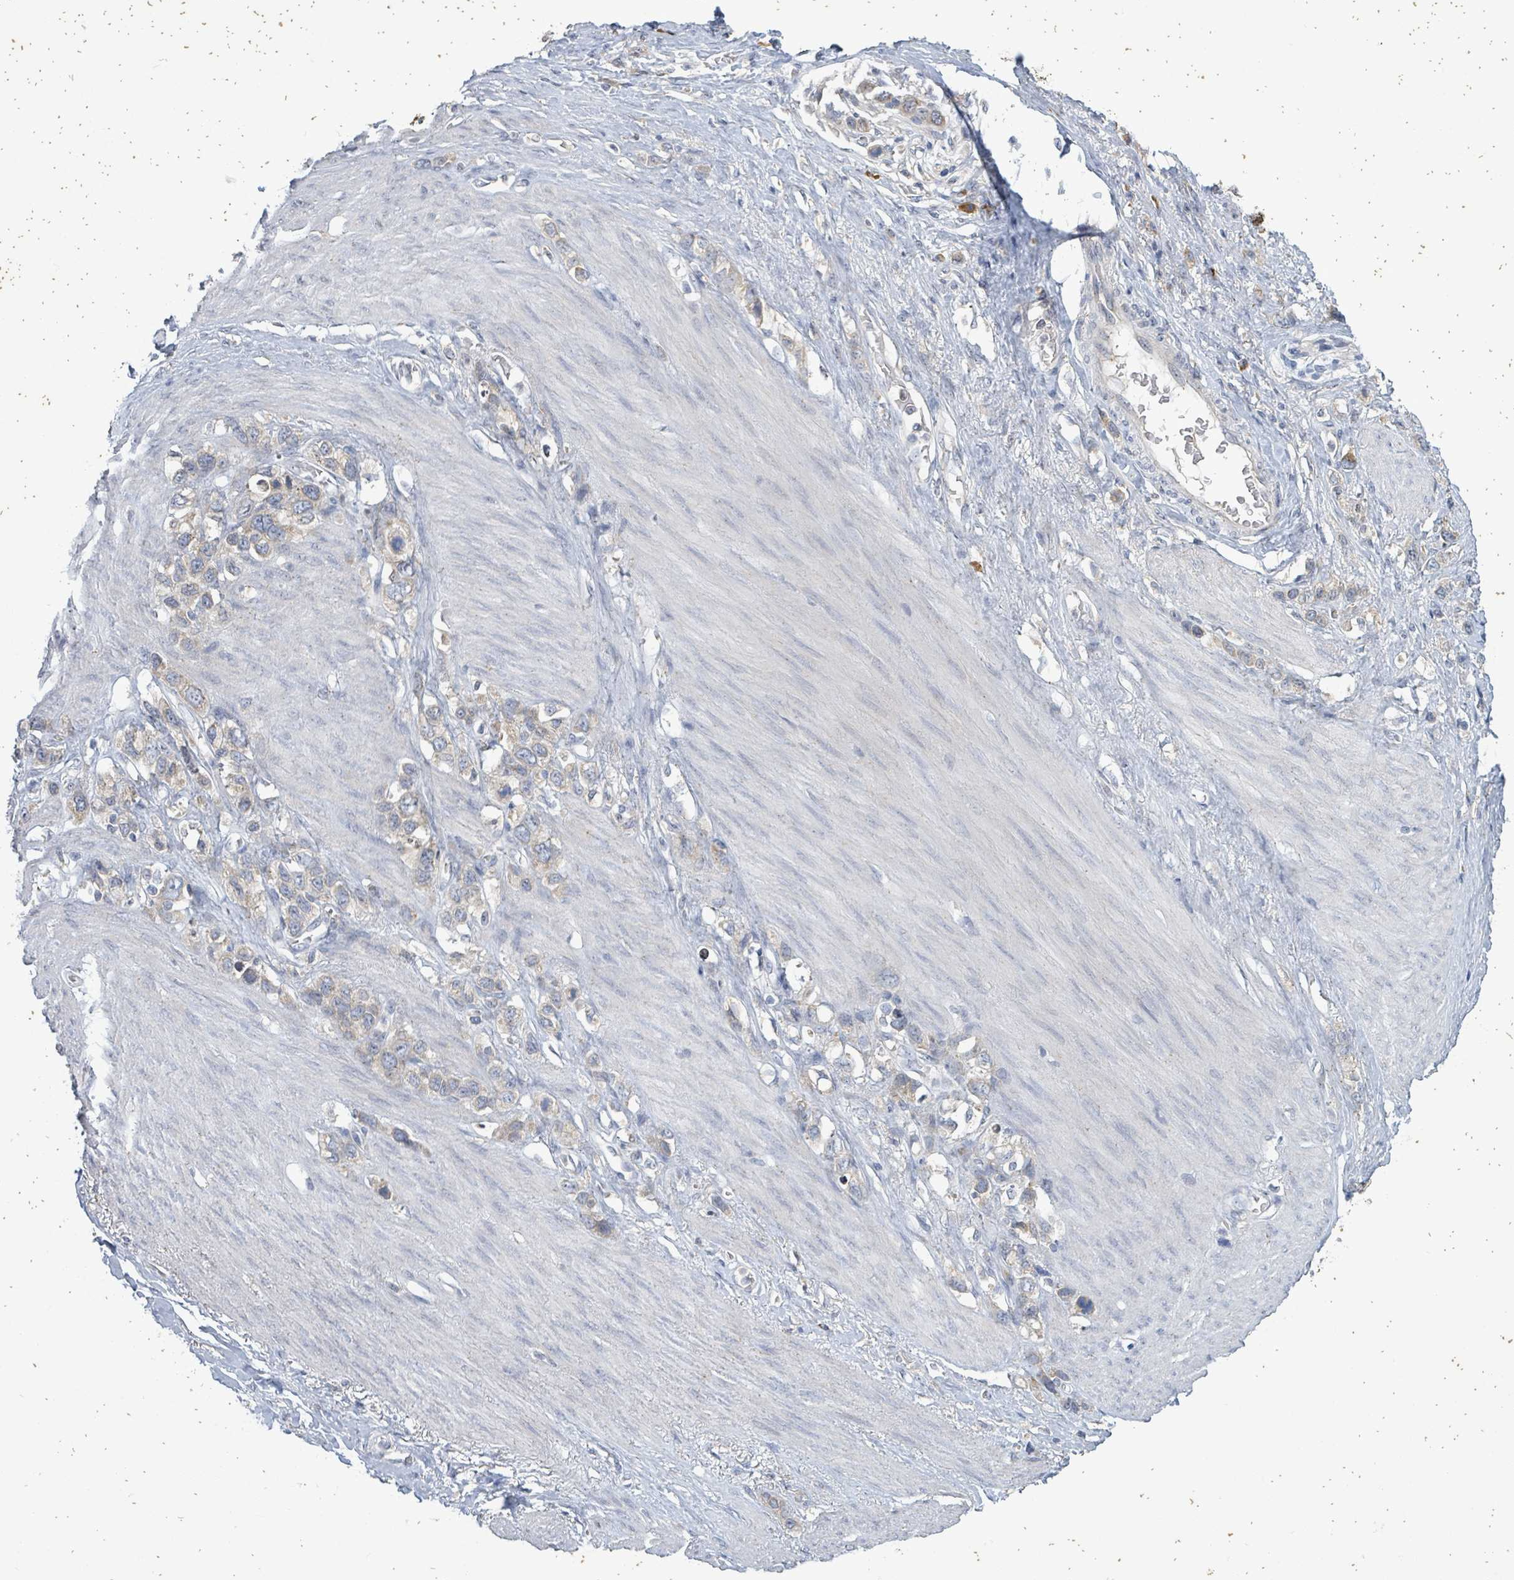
{"staining": {"intensity": "weak", "quantity": "<25%", "location": "cytoplasmic/membranous"}, "tissue": "stomach cancer", "cell_type": "Tumor cells", "image_type": "cancer", "snomed": [{"axis": "morphology", "description": "Adenocarcinoma, NOS"}, {"axis": "topography", "description": "Stomach"}], "caption": "This photomicrograph is of stomach cancer stained with IHC to label a protein in brown with the nuclei are counter-stained blue. There is no staining in tumor cells. (Immunohistochemistry (ihc), brightfield microscopy, high magnification).", "gene": "ATP13A1", "patient": {"sex": "female", "age": 65}}